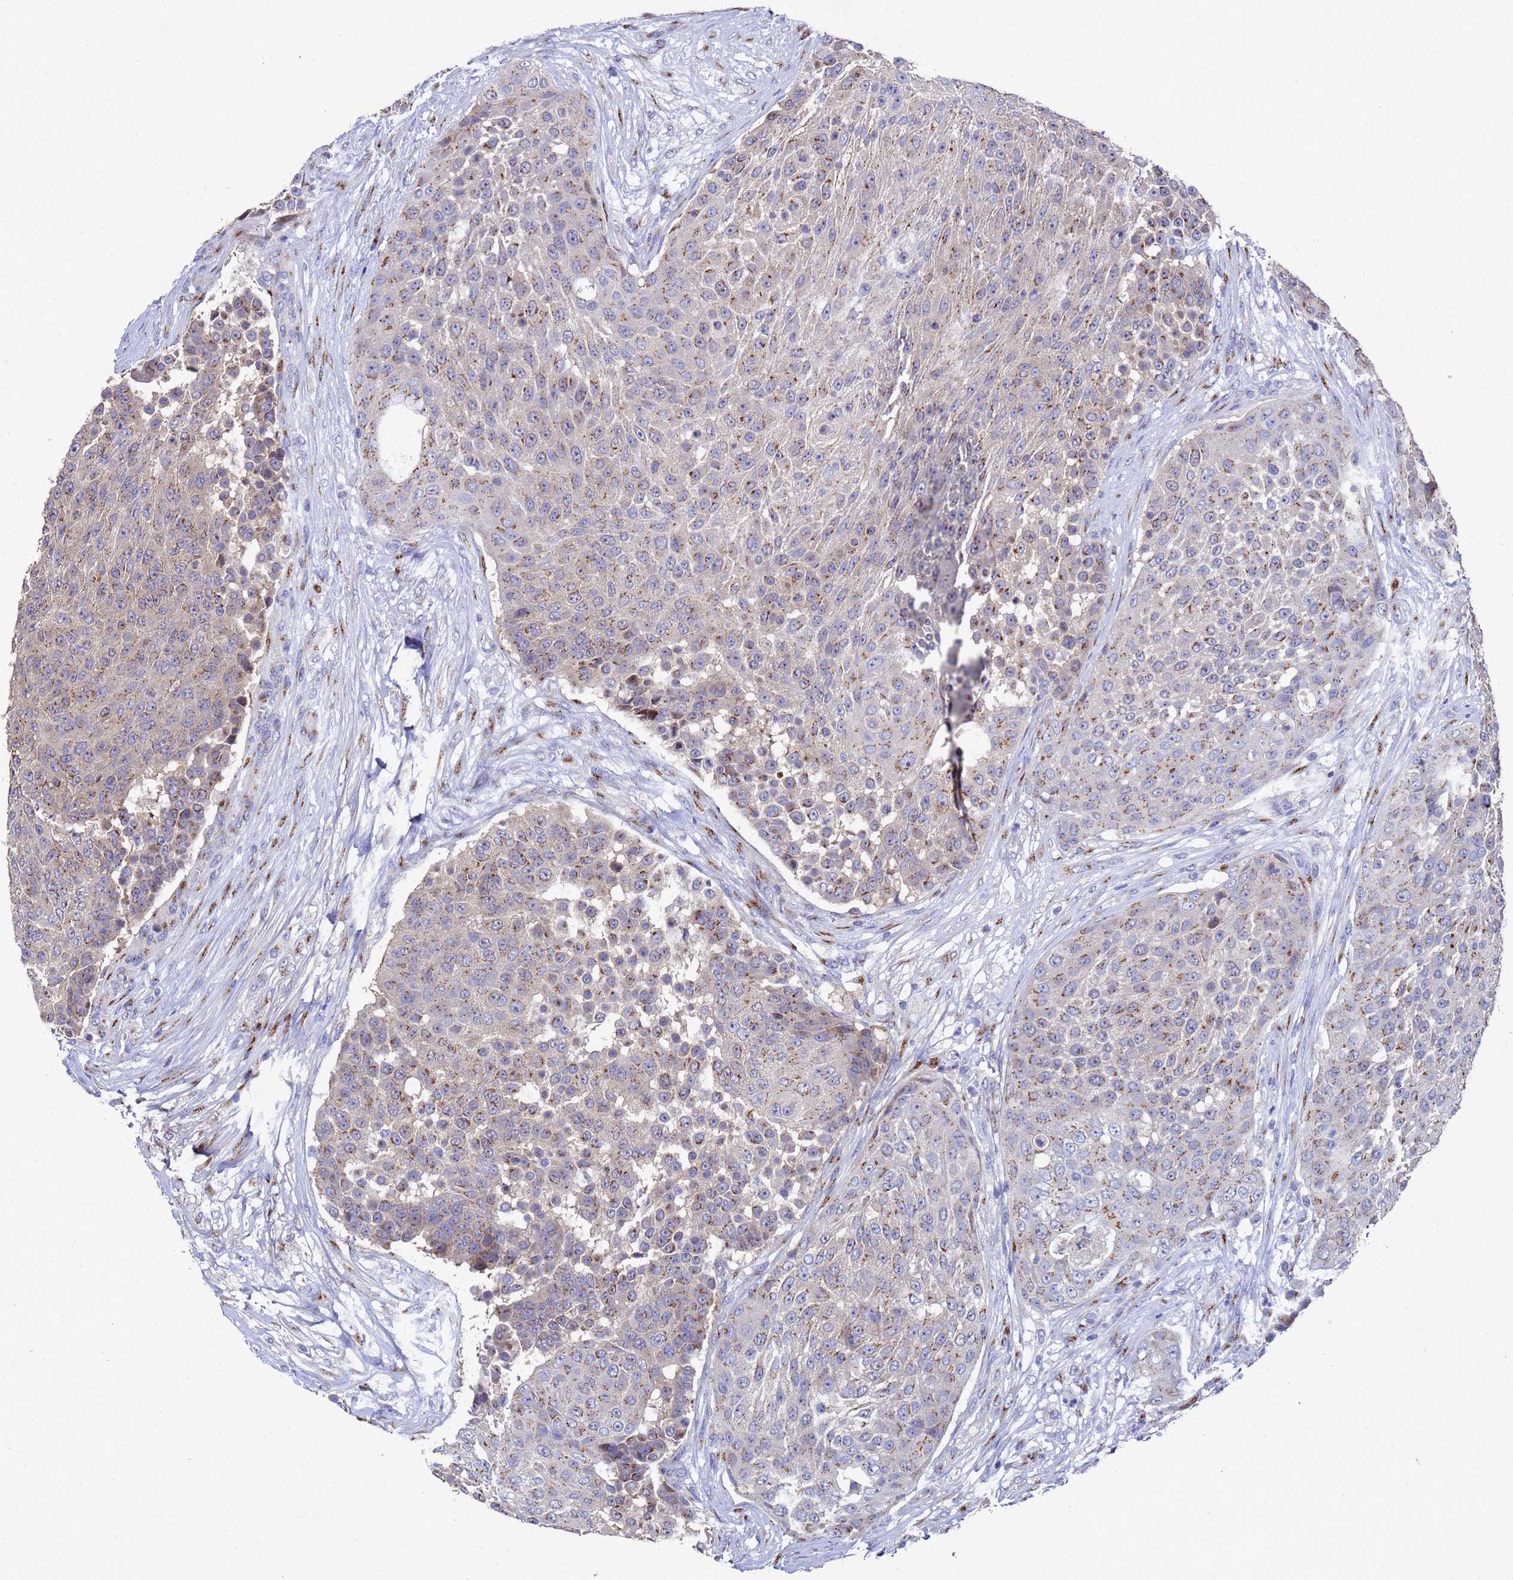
{"staining": {"intensity": "moderate", "quantity": ">75%", "location": "cytoplasmic/membranous"}, "tissue": "urothelial cancer", "cell_type": "Tumor cells", "image_type": "cancer", "snomed": [{"axis": "morphology", "description": "Urothelial carcinoma, High grade"}, {"axis": "topography", "description": "Urinary bladder"}], "caption": "A brown stain labels moderate cytoplasmic/membranous expression of a protein in human urothelial cancer tumor cells.", "gene": "NSUN6", "patient": {"sex": "female", "age": 63}}